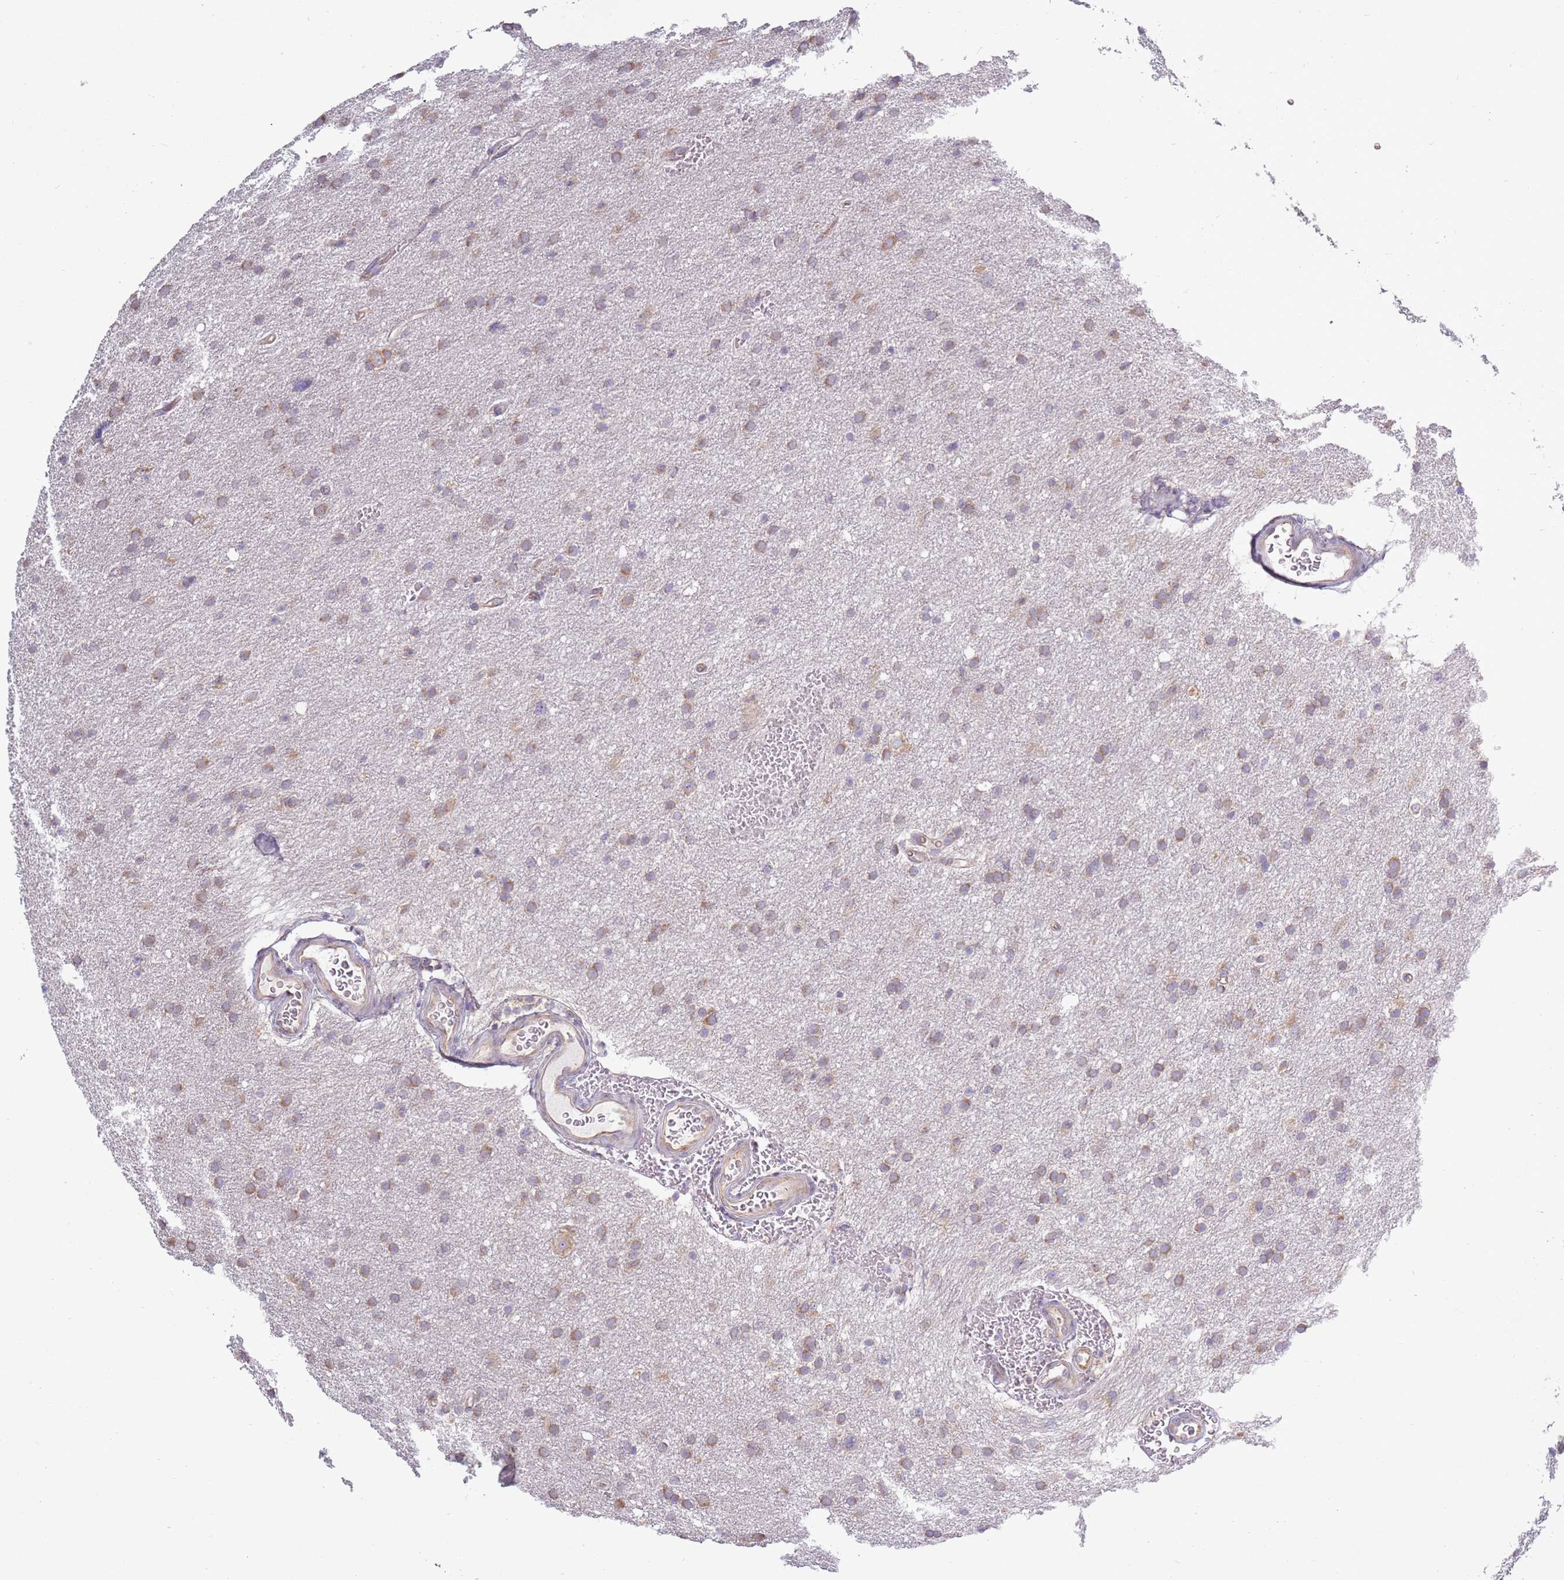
{"staining": {"intensity": "weak", "quantity": "25%-75%", "location": "cytoplasmic/membranous"}, "tissue": "glioma", "cell_type": "Tumor cells", "image_type": "cancer", "snomed": [{"axis": "morphology", "description": "Glioma, malignant, High grade"}, {"axis": "topography", "description": "Cerebral cortex"}], "caption": "Immunohistochemical staining of human glioma exhibits low levels of weak cytoplasmic/membranous positivity in about 25%-75% of tumor cells. (Brightfield microscopy of DAB IHC at high magnification).", "gene": "RPL17-C18orf32", "patient": {"sex": "female", "age": 36}}